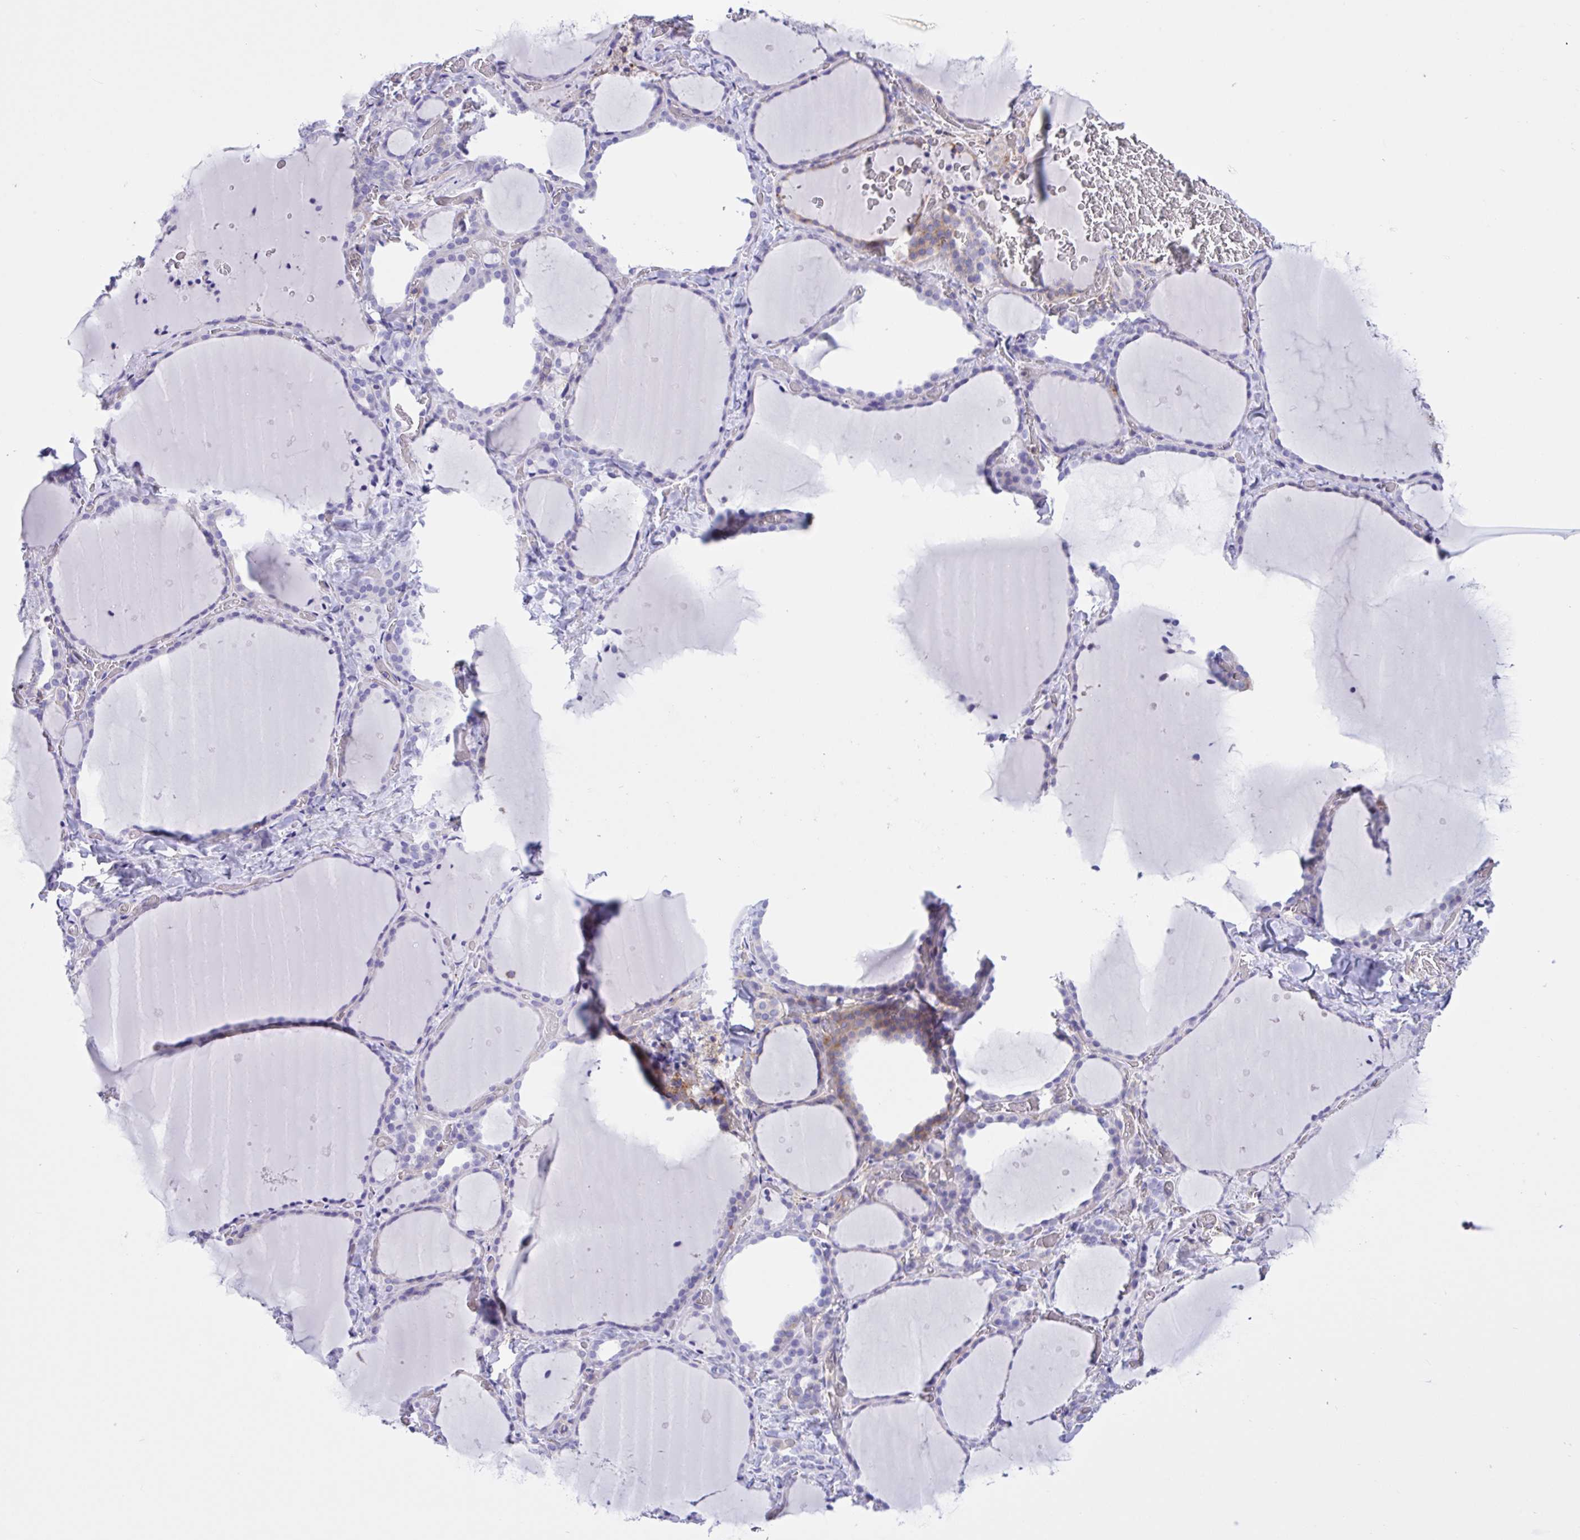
{"staining": {"intensity": "moderate", "quantity": "<25%", "location": "cytoplasmic/membranous"}, "tissue": "thyroid gland", "cell_type": "Glandular cells", "image_type": "normal", "snomed": [{"axis": "morphology", "description": "Normal tissue, NOS"}, {"axis": "topography", "description": "Thyroid gland"}], "caption": "Immunohistochemistry (IHC) histopathology image of normal thyroid gland stained for a protein (brown), which displays low levels of moderate cytoplasmic/membranous staining in approximately <25% of glandular cells.", "gene": "OR51M1", "patient": {"sex": "female", "age": 36}}